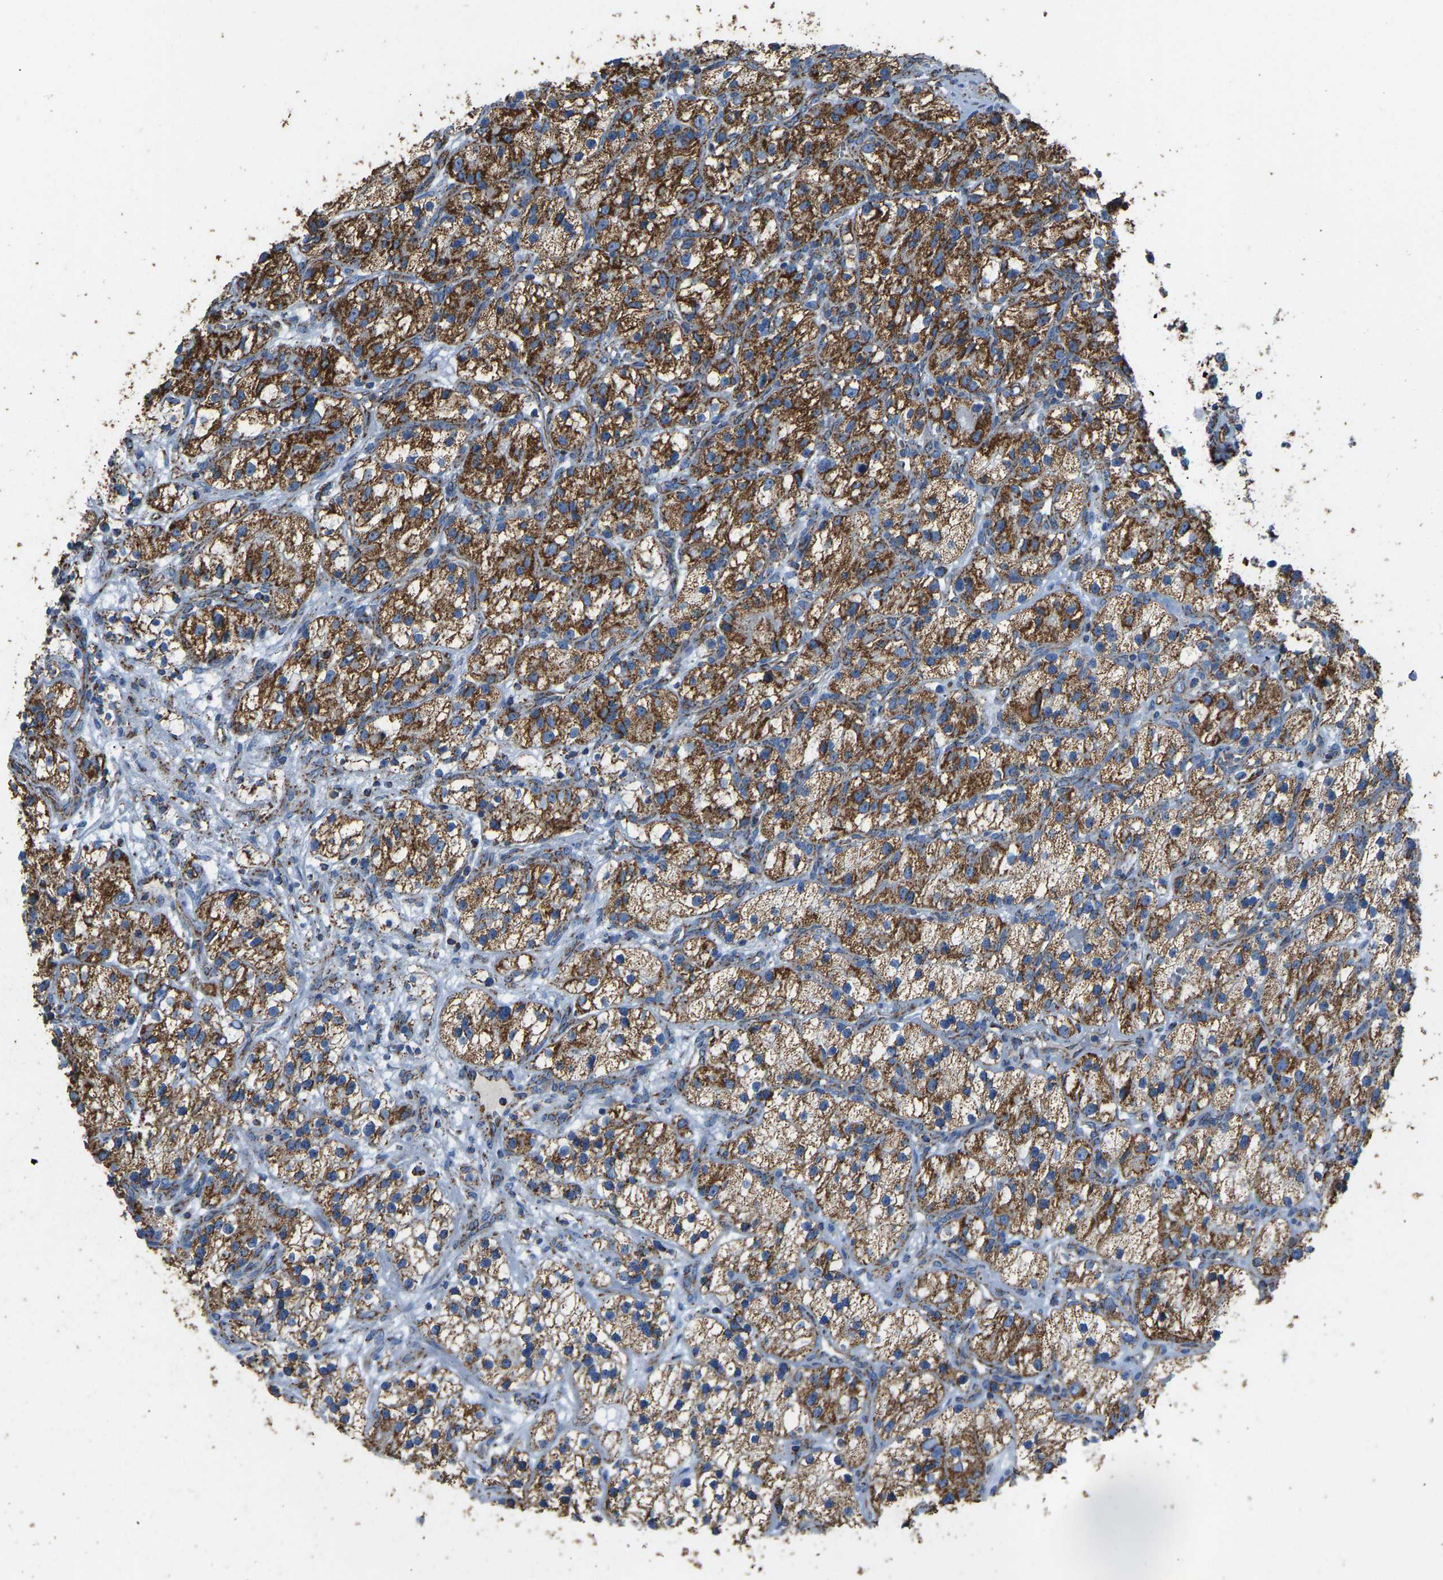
{"staining": {"intensity": "strong", "quantity": ">75%", "location": "cytoplasmic/membranous"}, "tissue": "renal cancer", "cell_type": "Tumor cells", "image_type": "cancer", "snomed": [{"axis": "morphology", "description": "Adenocarcinoma, NOS"}, {"axis": "topography", "description": "Kidney"}], "caption": "A histopathology image showing strong cytoplasmic/membranous positivity in about >75% of tumor cells in renal adenocarcinoma, as visualized by brown immunohistochemical staining.", "gene": "IRX6", "patient": {"sex": "female", "age": 57}}